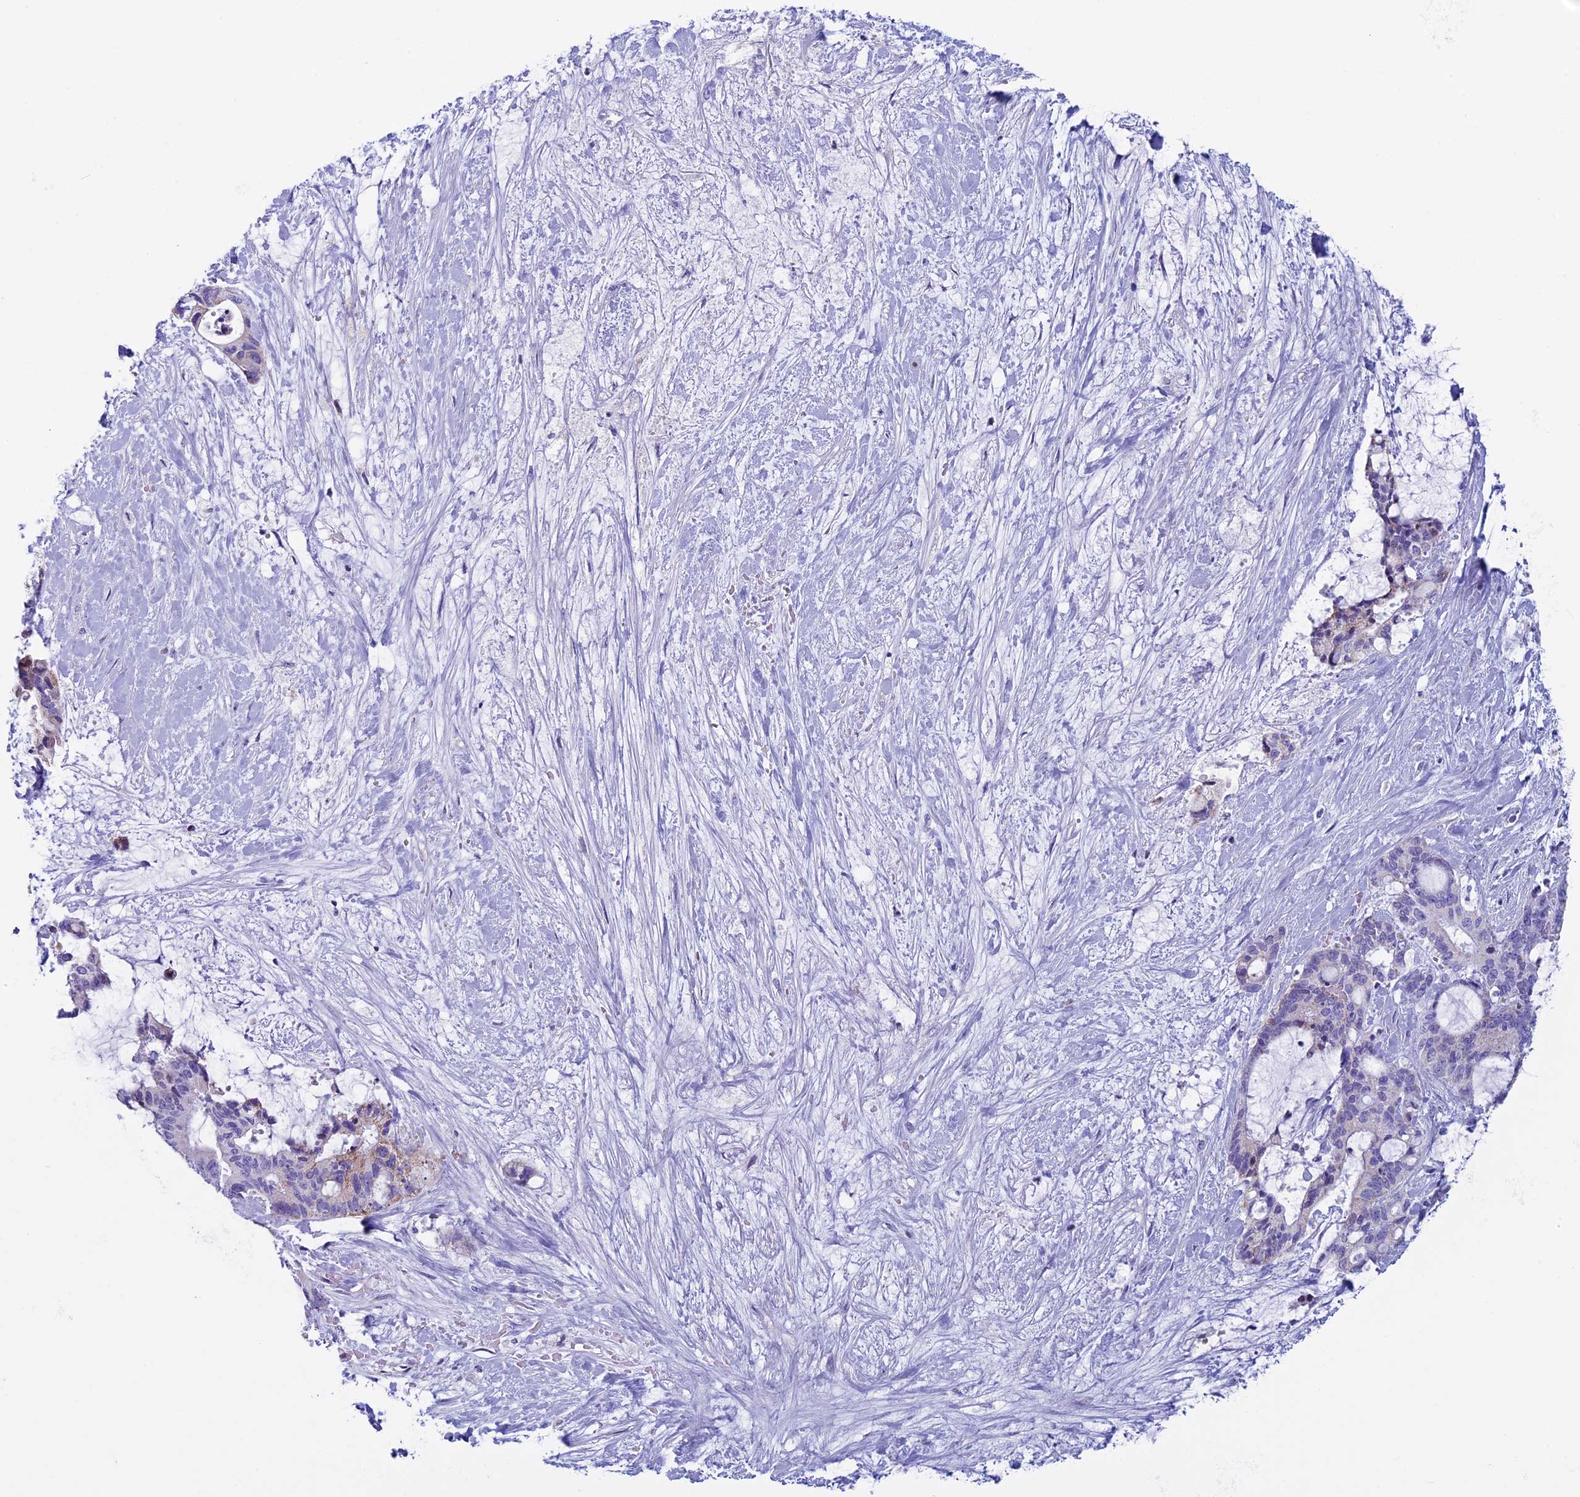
{"staining": {"intensity": "negative", "quantity": "none", "location": "none"}, "tissue": "liver cancer", "cell_type": "Tumor cells", "image_type": "cancer", "snomed": [{"axis": "morphology", "description": "Normal tissue, NOS"}, {"axis": "morphology", "description": "Cholangiocarcinoma"}, {"axis": "topography", "description": "Liver"}, {"axis": "topography", "description": "Peripheral nerve tissue"}], "caption": "DAB immunohistochemical staining of liver cancer exhibits no significant expression in tumor cells.", "gene": "ZNF563", "patient": {"sex": "female", "age": 73}}